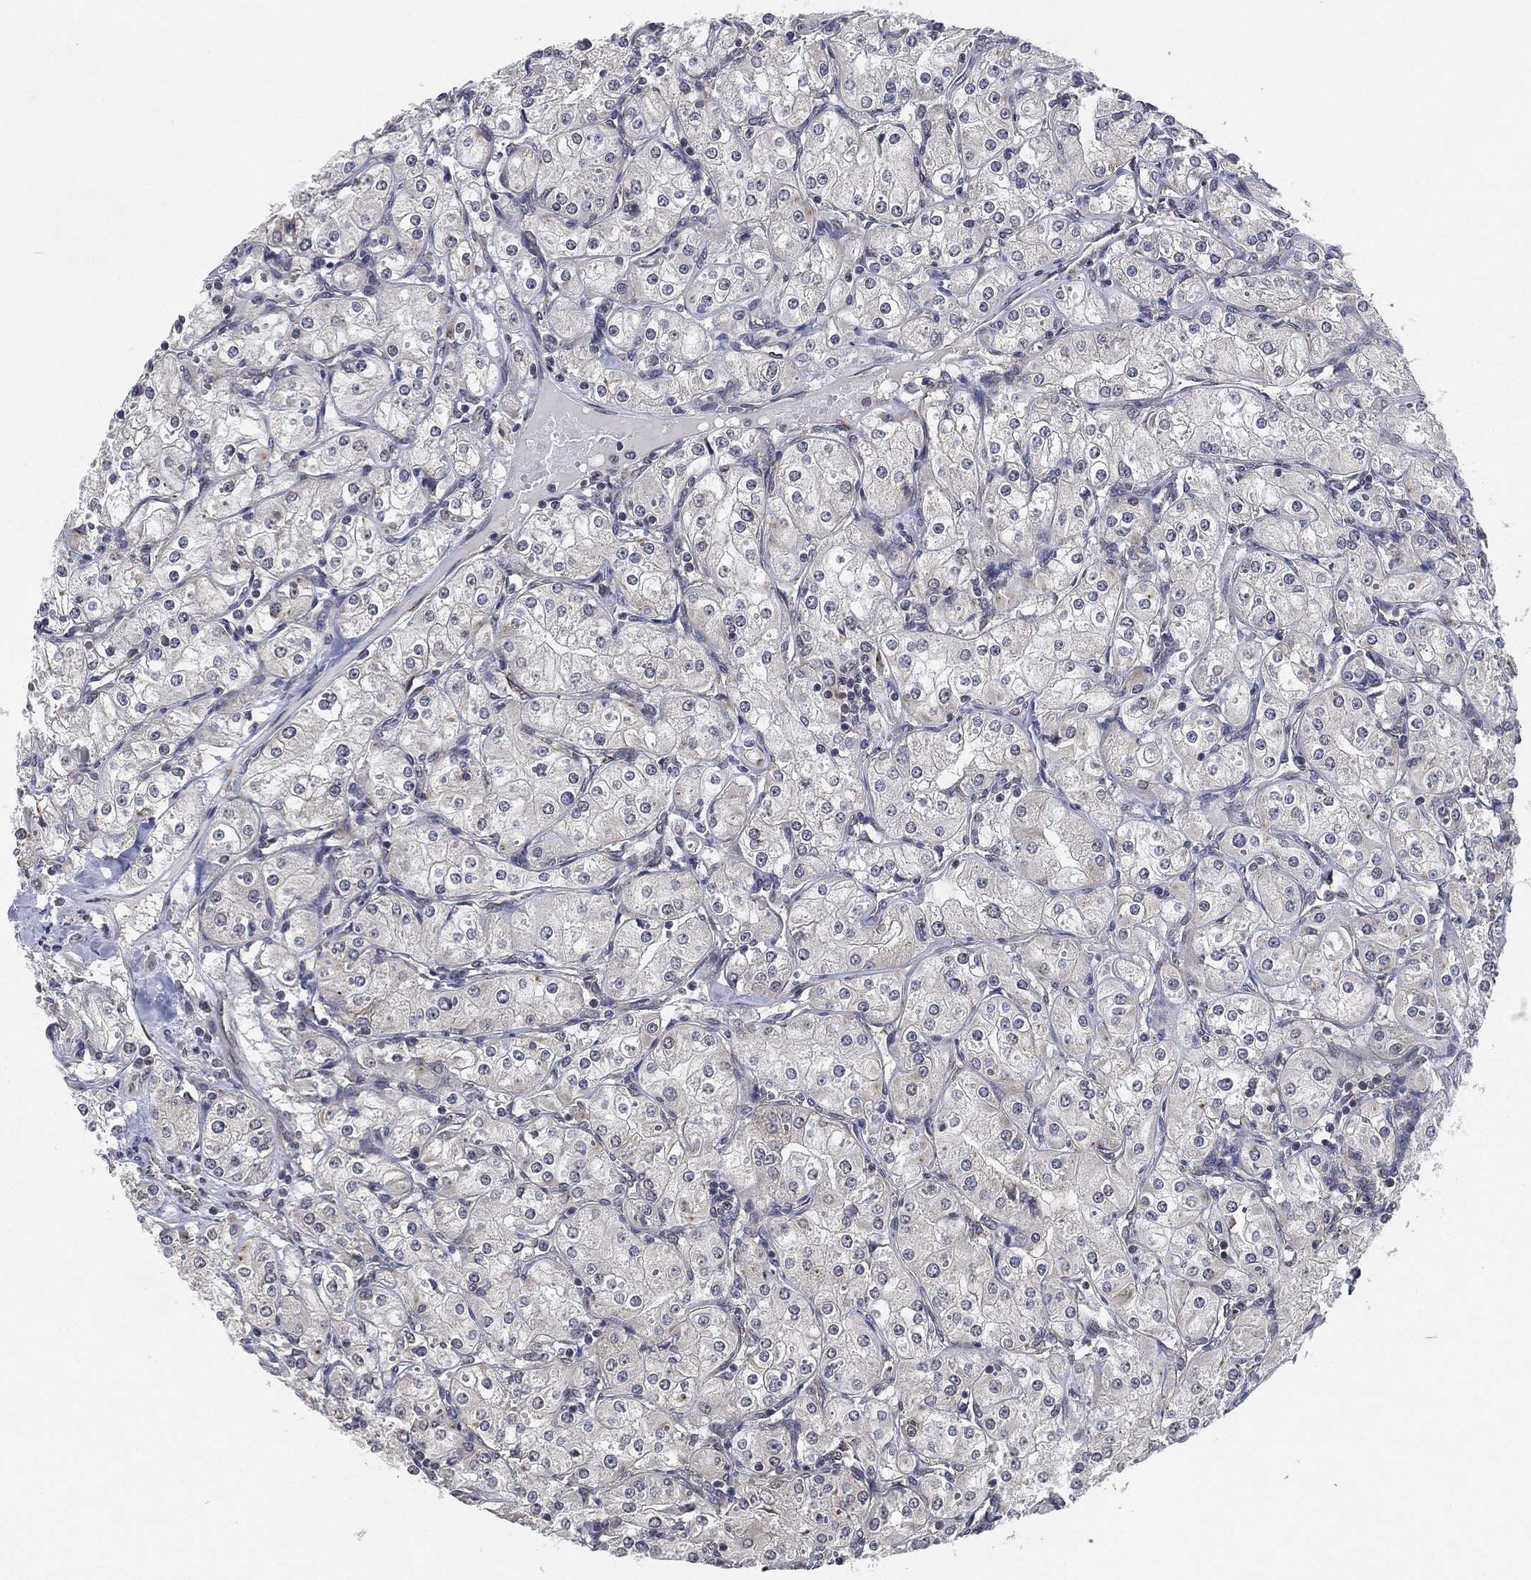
{"staining": {"intensity": "negative", "quantity": "none", "location": "none"}, "tissue": "renal cancer", "cell_type": "Tumor cells", "image_type": "cancer", "snomed": [{"axis": "morphology", "description": "Adenocarcinoma, NOS"}, {"axis": "topography", "description": "Kidney"}], "caption": "Renal cancer (adenocarcinoma) was stained to show a protein in brown. There is no significant expression in tumor cells.", "gene": "FAM104A", "patient": {"sex": "male", "age": 77}}